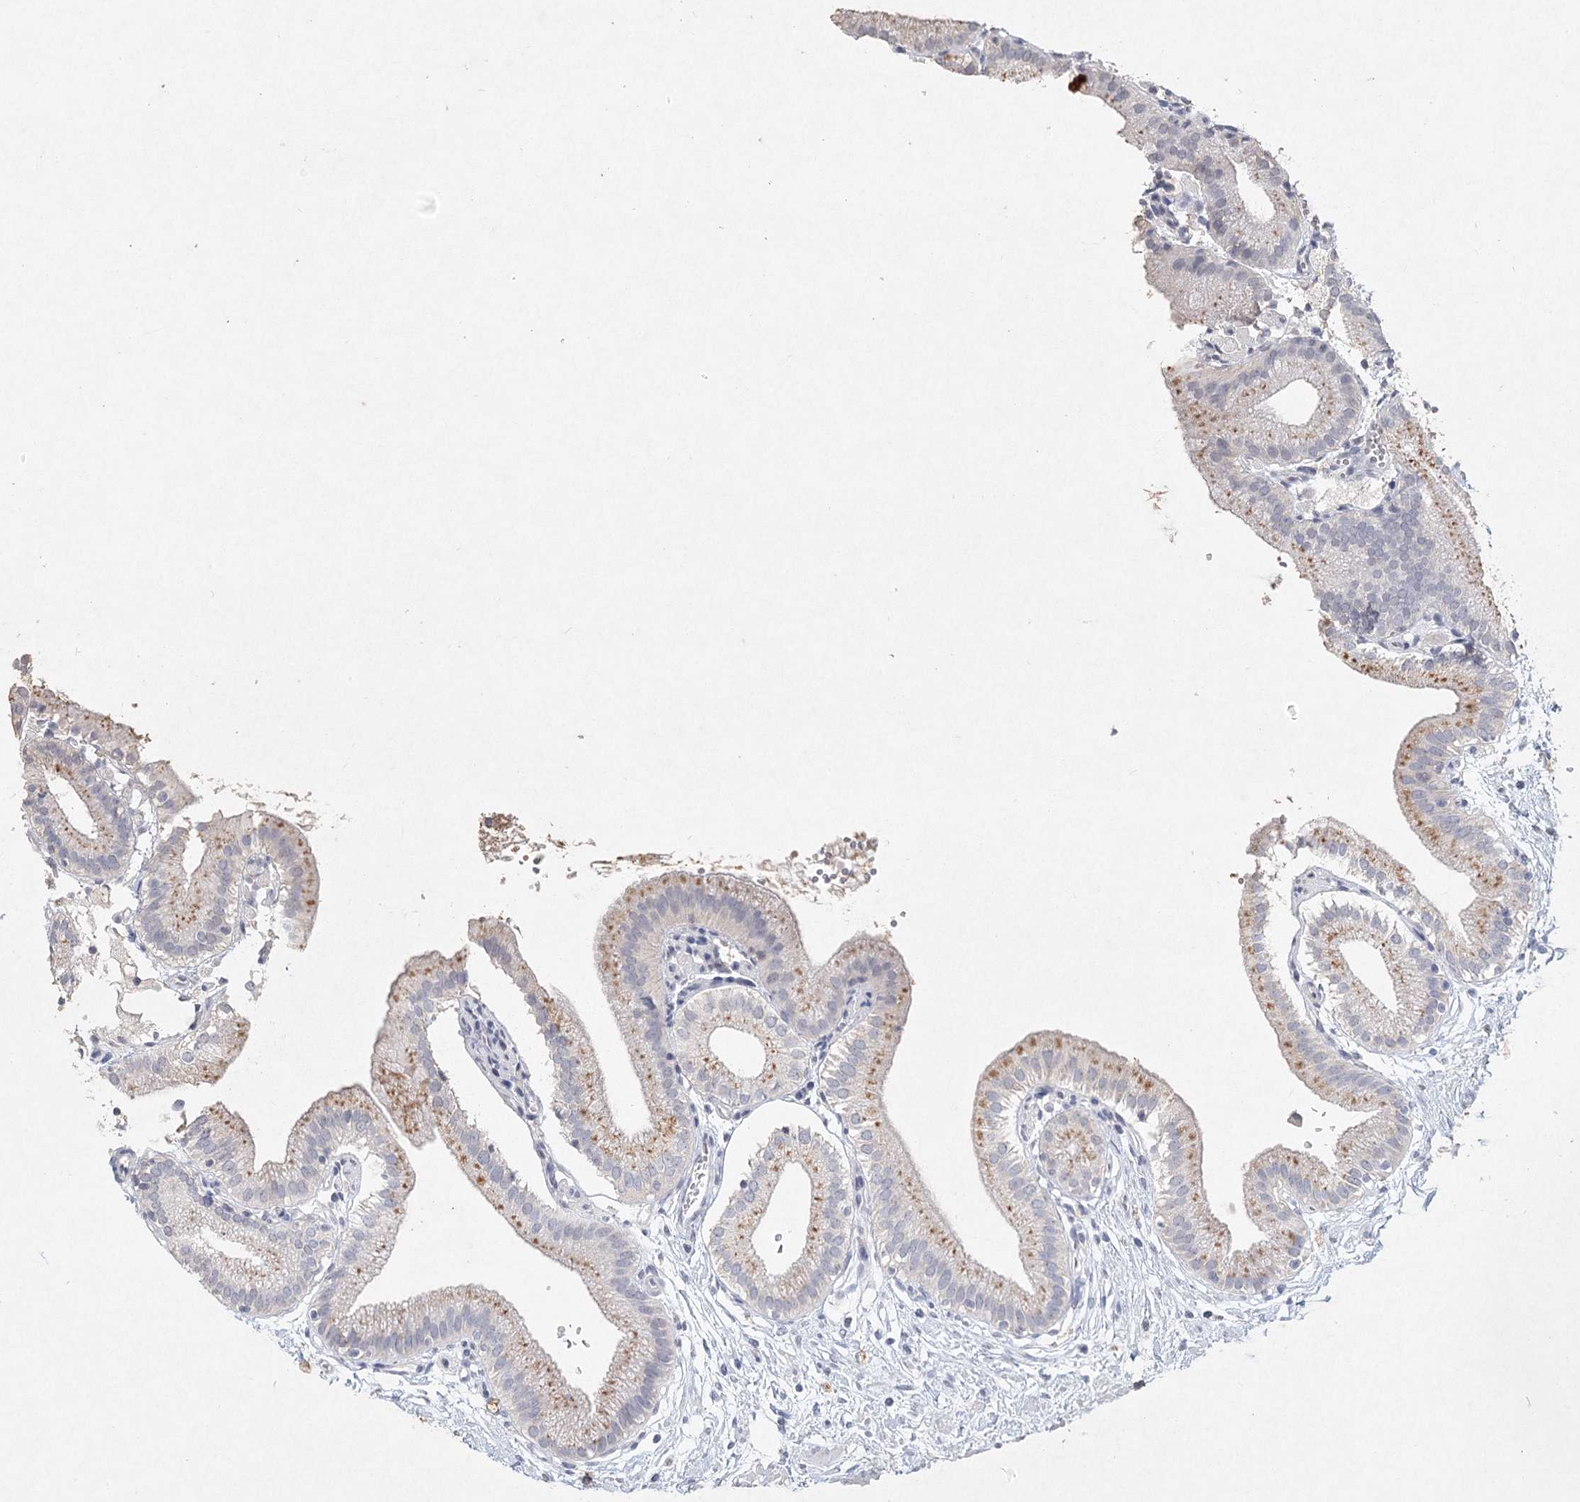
{"staining": {"intensity": "weak", "quantity": "<25%", "location": "cytoplasmic/membranous"}, "tissue": "gallbladder", "cell_type": "Glandular cells", "image_type": "normal", "snomed": [{"axis": "morphology", "description": "Normal tissue, NOS"}, {"axis": "topography", "description": "Gallbladder"}], "caption": "Glandular cells are negative for brown protein staining in benign gallbladder. The staining was performed using DAB to visualize the protein expression in brown, while the nuclei were stained in blue with hematoxylin (Magnification: 20x).", "gene": "ARSI", "patient": {"sex": "male", "age": 55}}